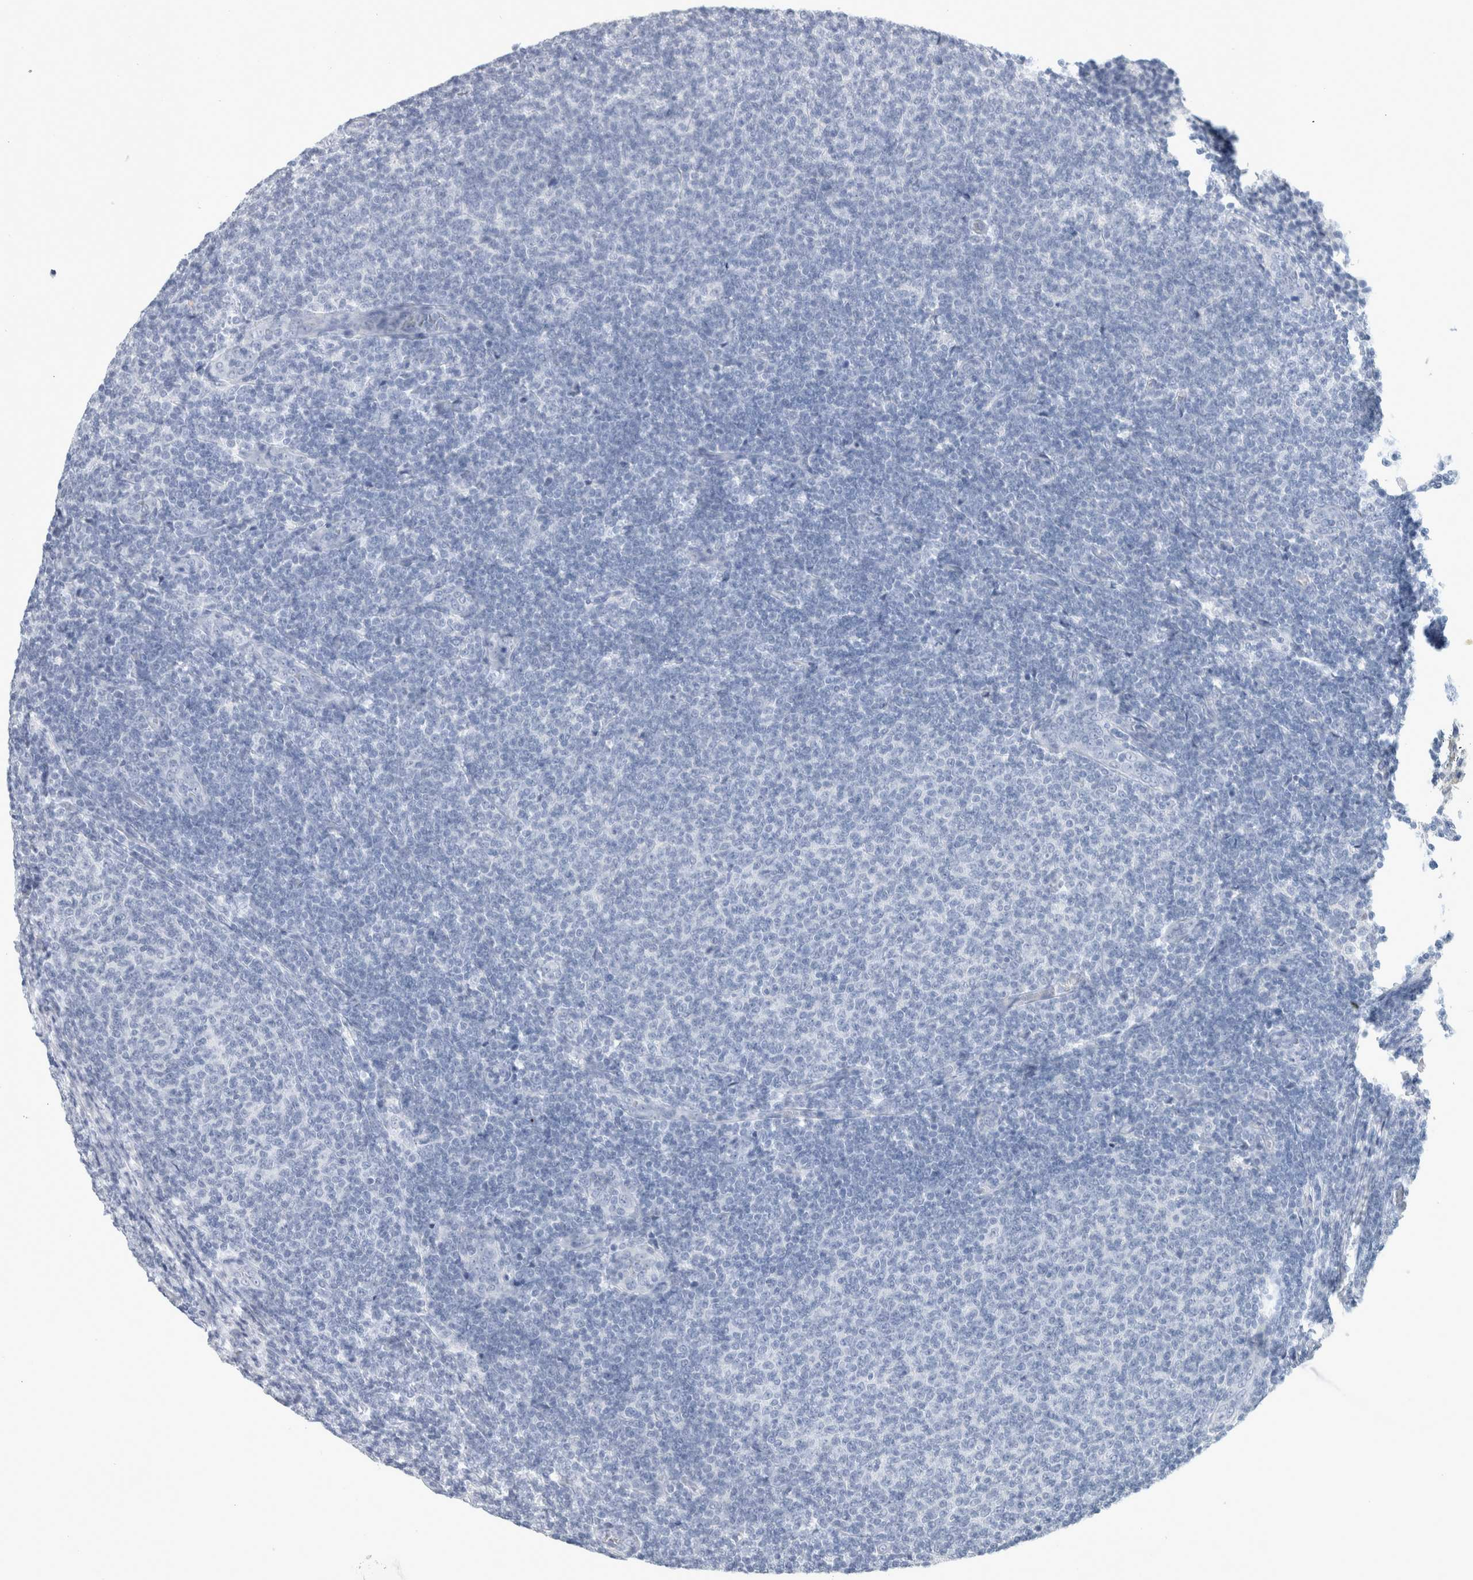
{"staining": {"intensity": "negative", "quantity": "none", "location": "none"}, "tissue": "lymphoma", "cell_type": "Tumor cells", "image_type": "cancer", "snomed": [{"axis": "morphology", "description": "Malignant lymphoma, non-Hodgkin's type, Low grade"}, {"axis": "topography", "description": "Lymph node"}], "caption": "This is an immunohistochemistry (IHC) histopathology image of lymphoma. There is no expression in tumor cells.", "gene": "BCAN", "patient": {"sex": "male", "age": 66}}